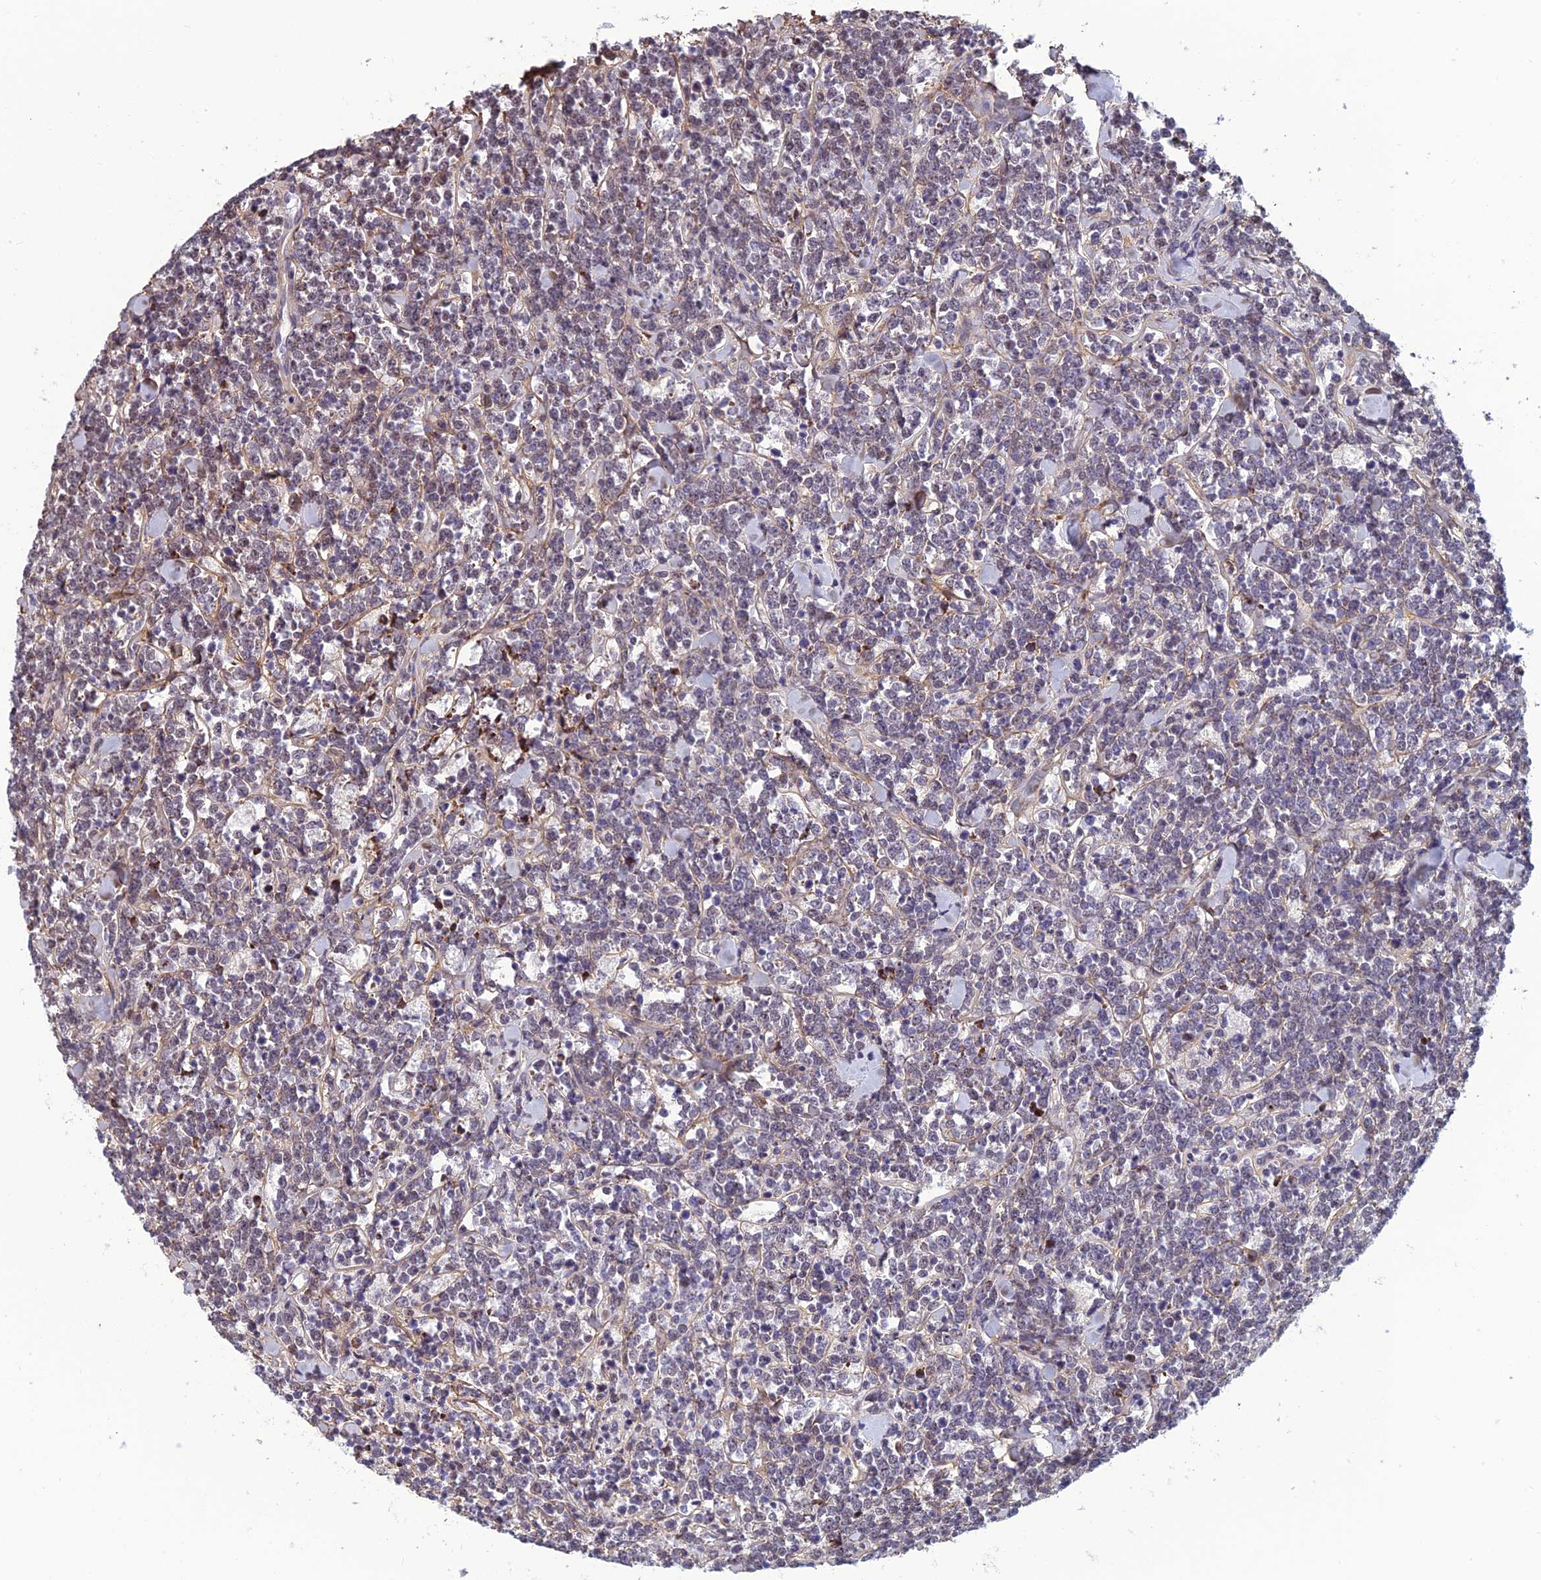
{"staining": {"intensity": "weak", "quantity": "25%-75%", "location": "nuclear"}, "tissue": "lymphoma", "cell_type": "Tumor cells", "image_type": "cancer", "snomed": [{"axis": "morphology", "description": "Malignant lymphoma, non-Hodgkin's type, High grade"}, {"axis": "topography", "description": "Small intestine"}], "caption": "Human lymphoma stained for a protein (brown) shows weak nuclear positive staining in about 25%-75% of tumor cells.", "gene": "RSRC1", "patient": {"sex": "male", "age": 8}}